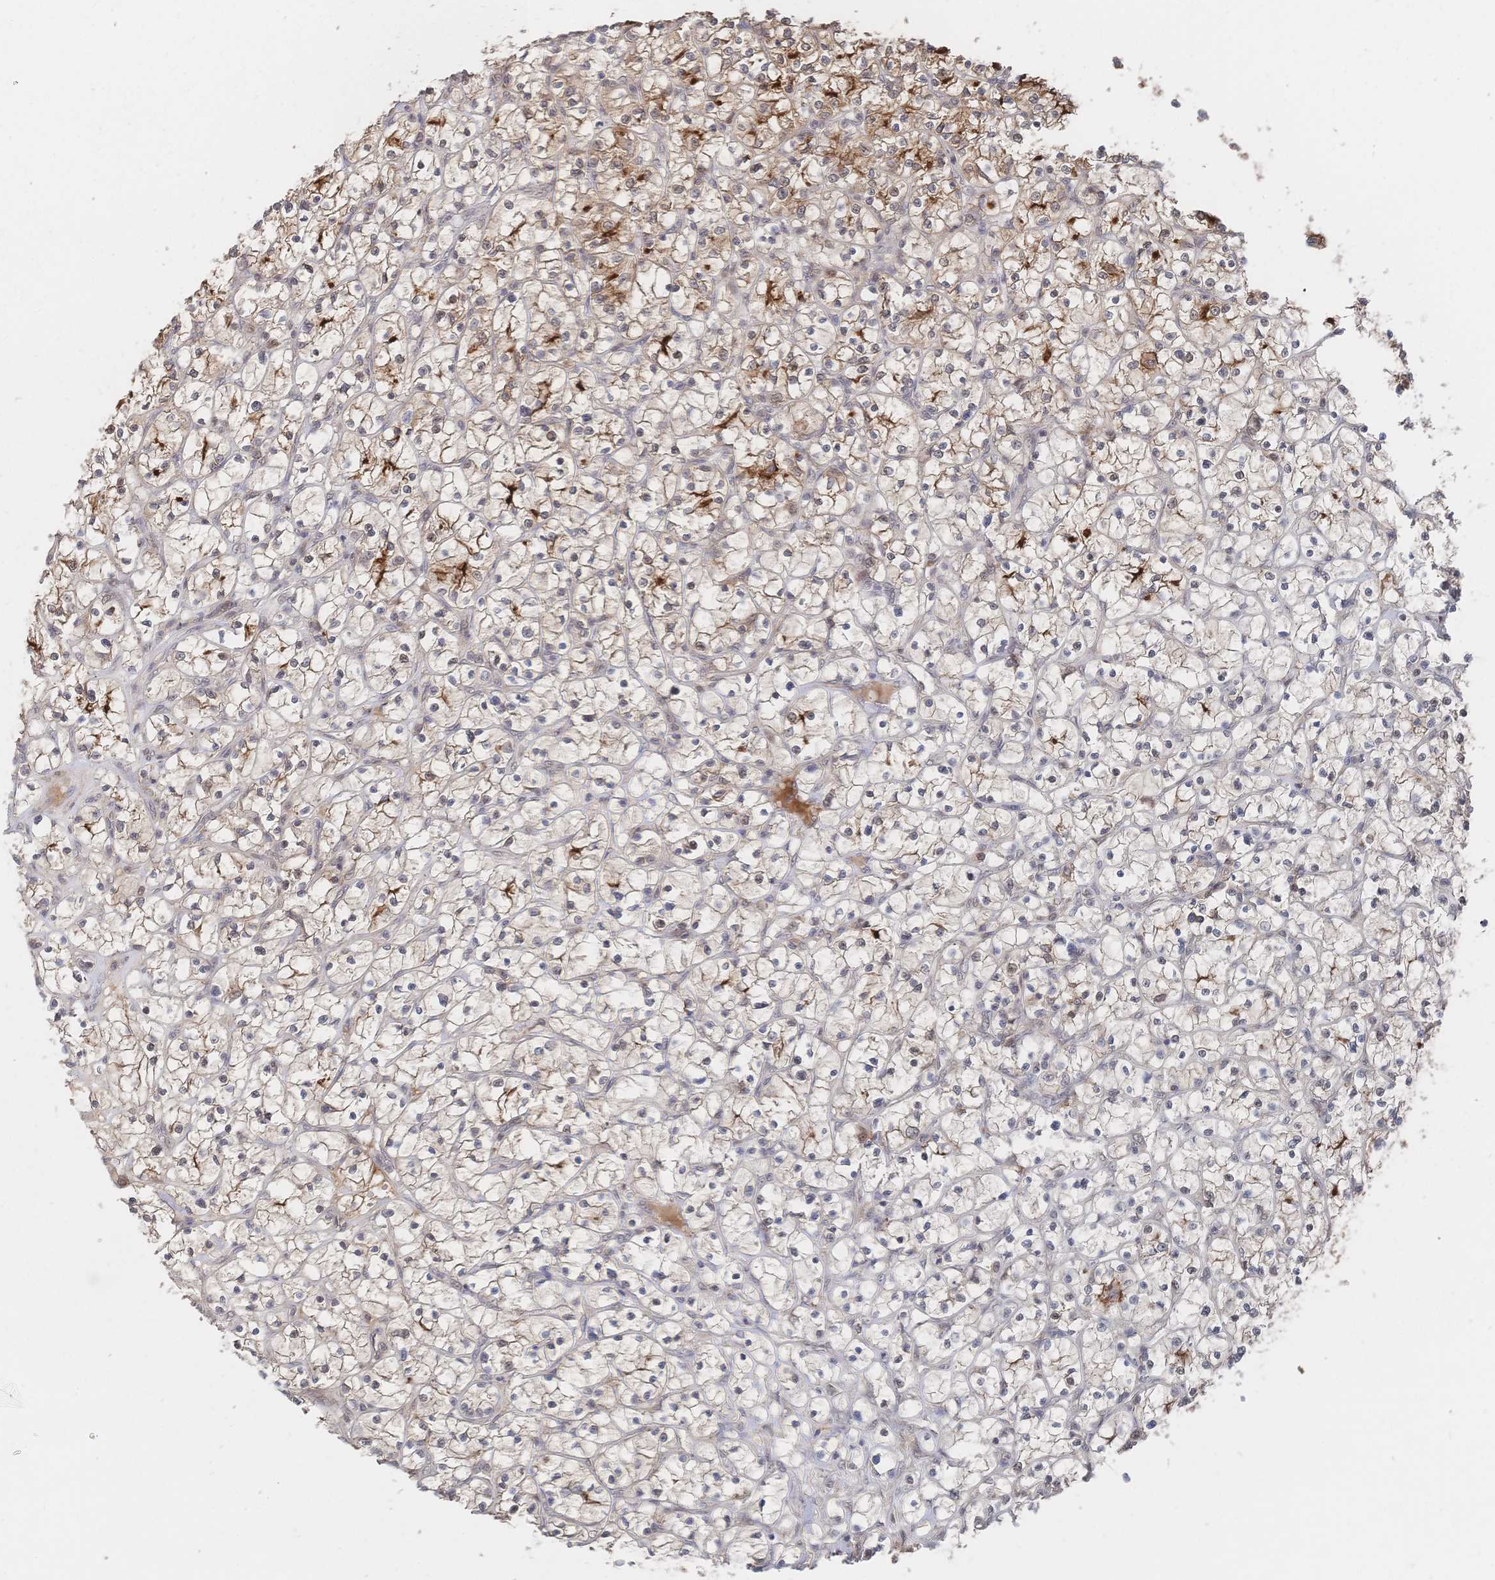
{"staining": {"intensity": "strong", "quantity": "25%-75%", "location": "cytoplasmic/membranous"}, "tissue": "renal cancer", "cell_type": "Tumor cells", "image_type": "cancer", "snomed": [{"axis": "morphology", "description": "Adenocarcinoma, NOS"}, {"axis": "topography", "description": "Kidney"}], "caption": "The histopathology image demonstrates a brown stain indicating the presence of a protein in the cytoplasmic/membranous of tumor cells in renal cancer.", "gene": "LRP5", "patient": {"sex": "female", "age": 64}}